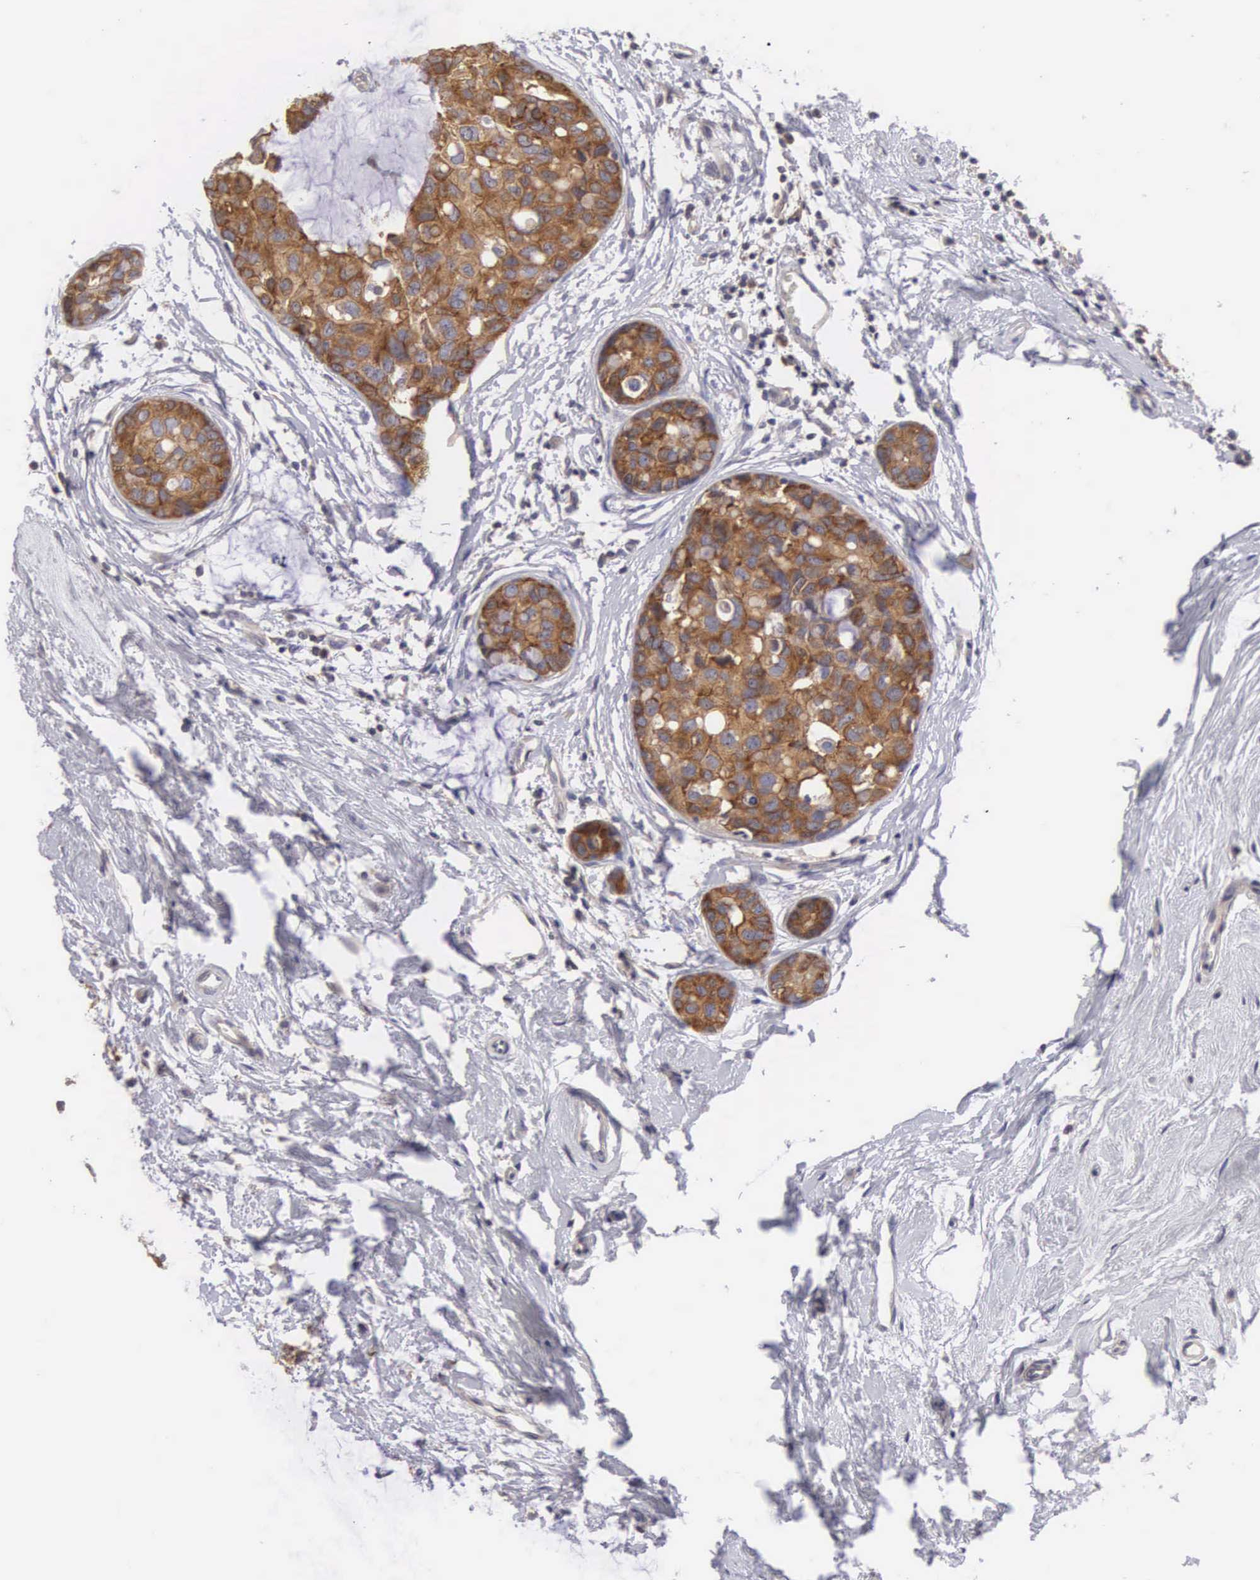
{"staining": {"intensity": "strong", "quantity": ">75%", "location": "cytoplasmic/membranous"}, "tissue": "breast cancer", "cell_type": "Tumor cells", "image_type": "cancer", "snomed": [{"axis": "morphology", "description": "Duct carcinoma"}, {"axis": "topography", "description": "Breast"}], "caption": "A brown stain highlights strong cytoplasmic/membranous expression of a protein in breast cancer (infiltrating ductal carcinoma) tumor cells.", "gene": "TXLNG", "patient": {"sex": "female", "age": 69}}